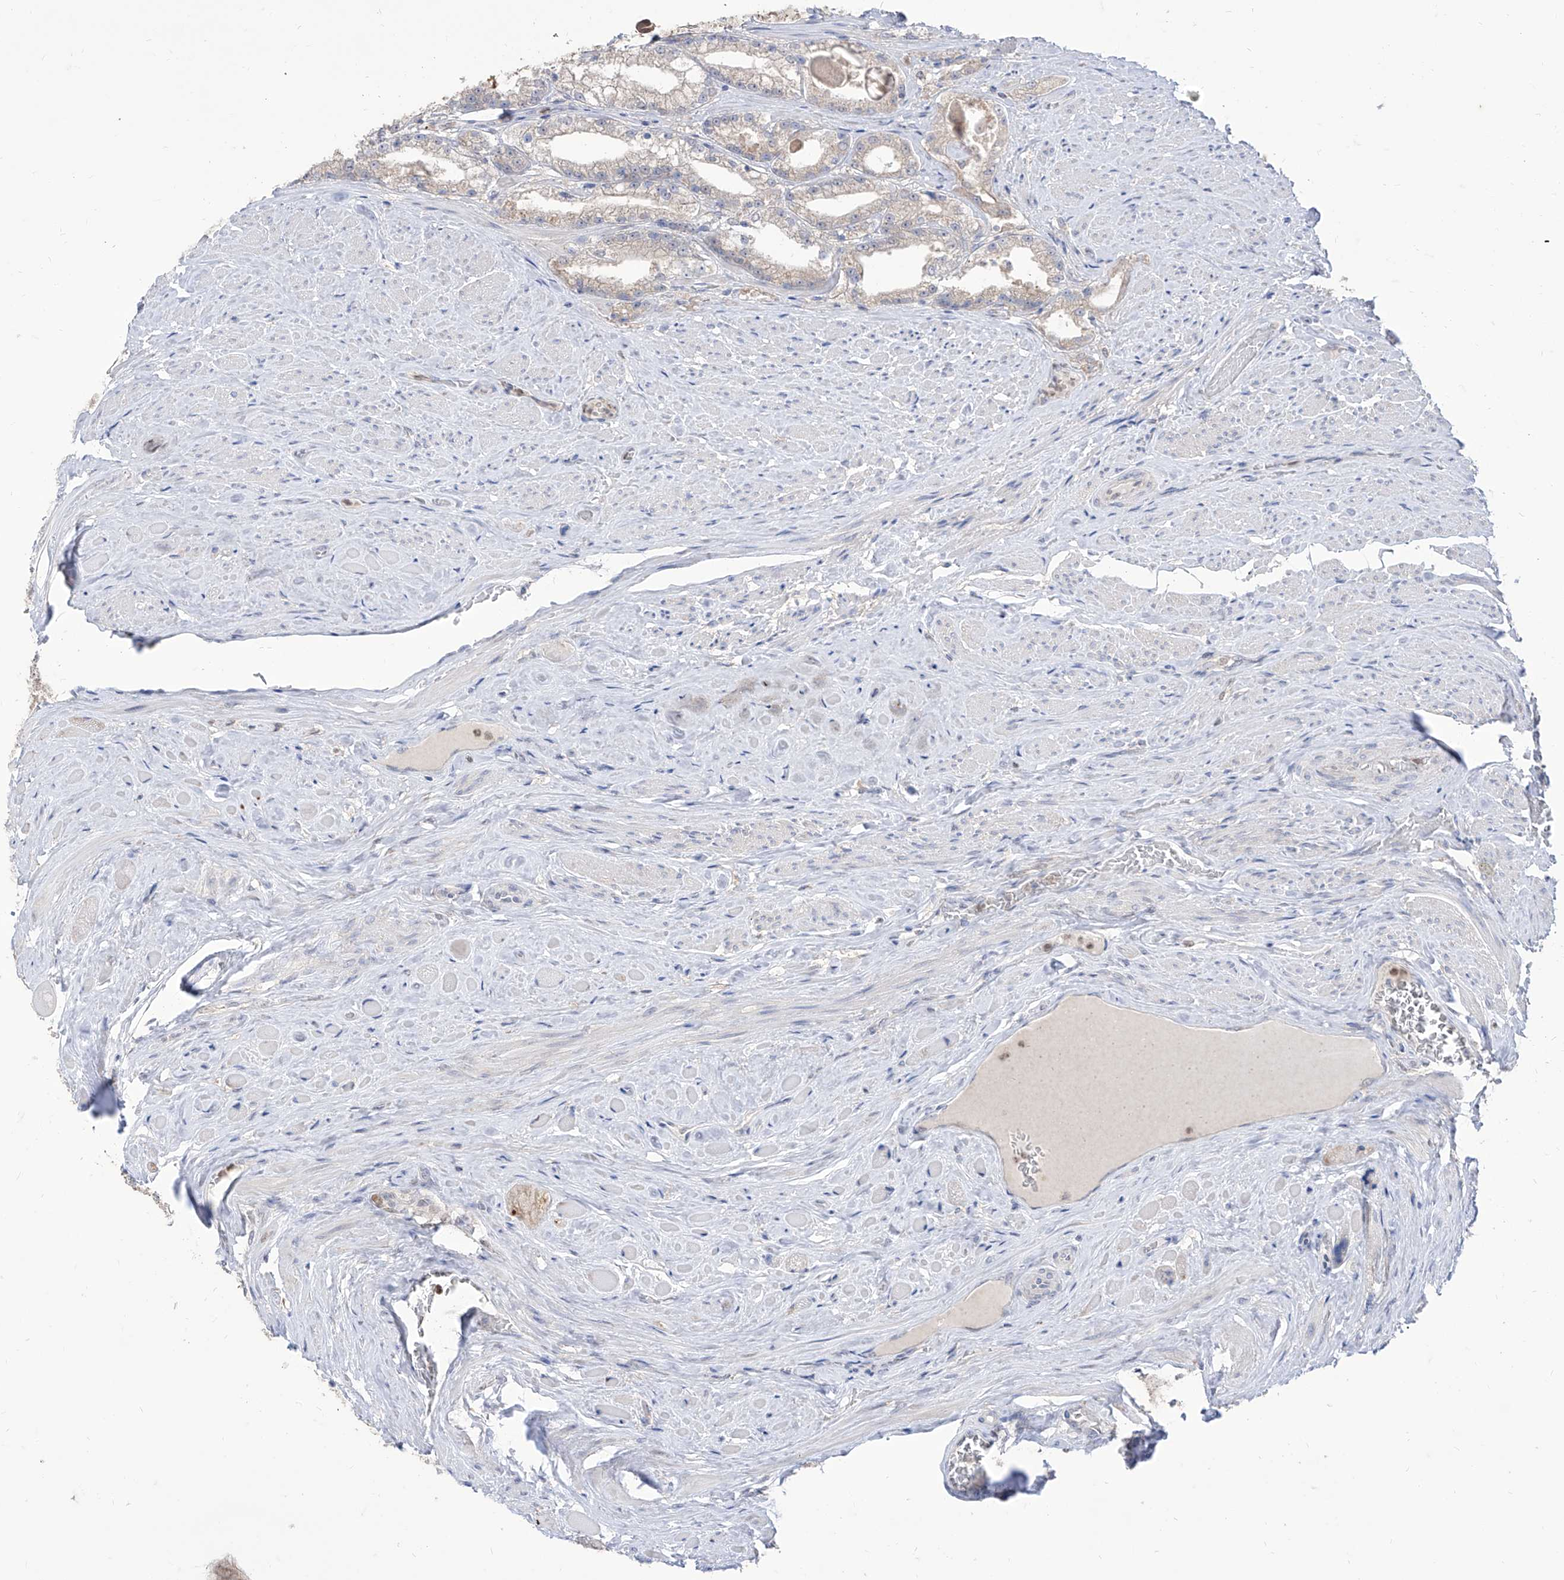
{"staining": {"intensity": "negative", "quantity": "none", "location": "none"}, "tissue": "prostate cancer", "cell_type": "Tumor cells", "image_type": "cancer", "snomed": [{"axis": "morphology", "description": "Adenocarcinoma, High grade"}, {"axis": "topography", "description": "Prostate"}], "caption": "IHC photomicrograph of human adenocarcinoma (high-grade) (prostate) stained for a protein (brown), which shows no expression in tumor cells.", "gene": "BROX", "patient": {"sex": "male", "age": 64}}